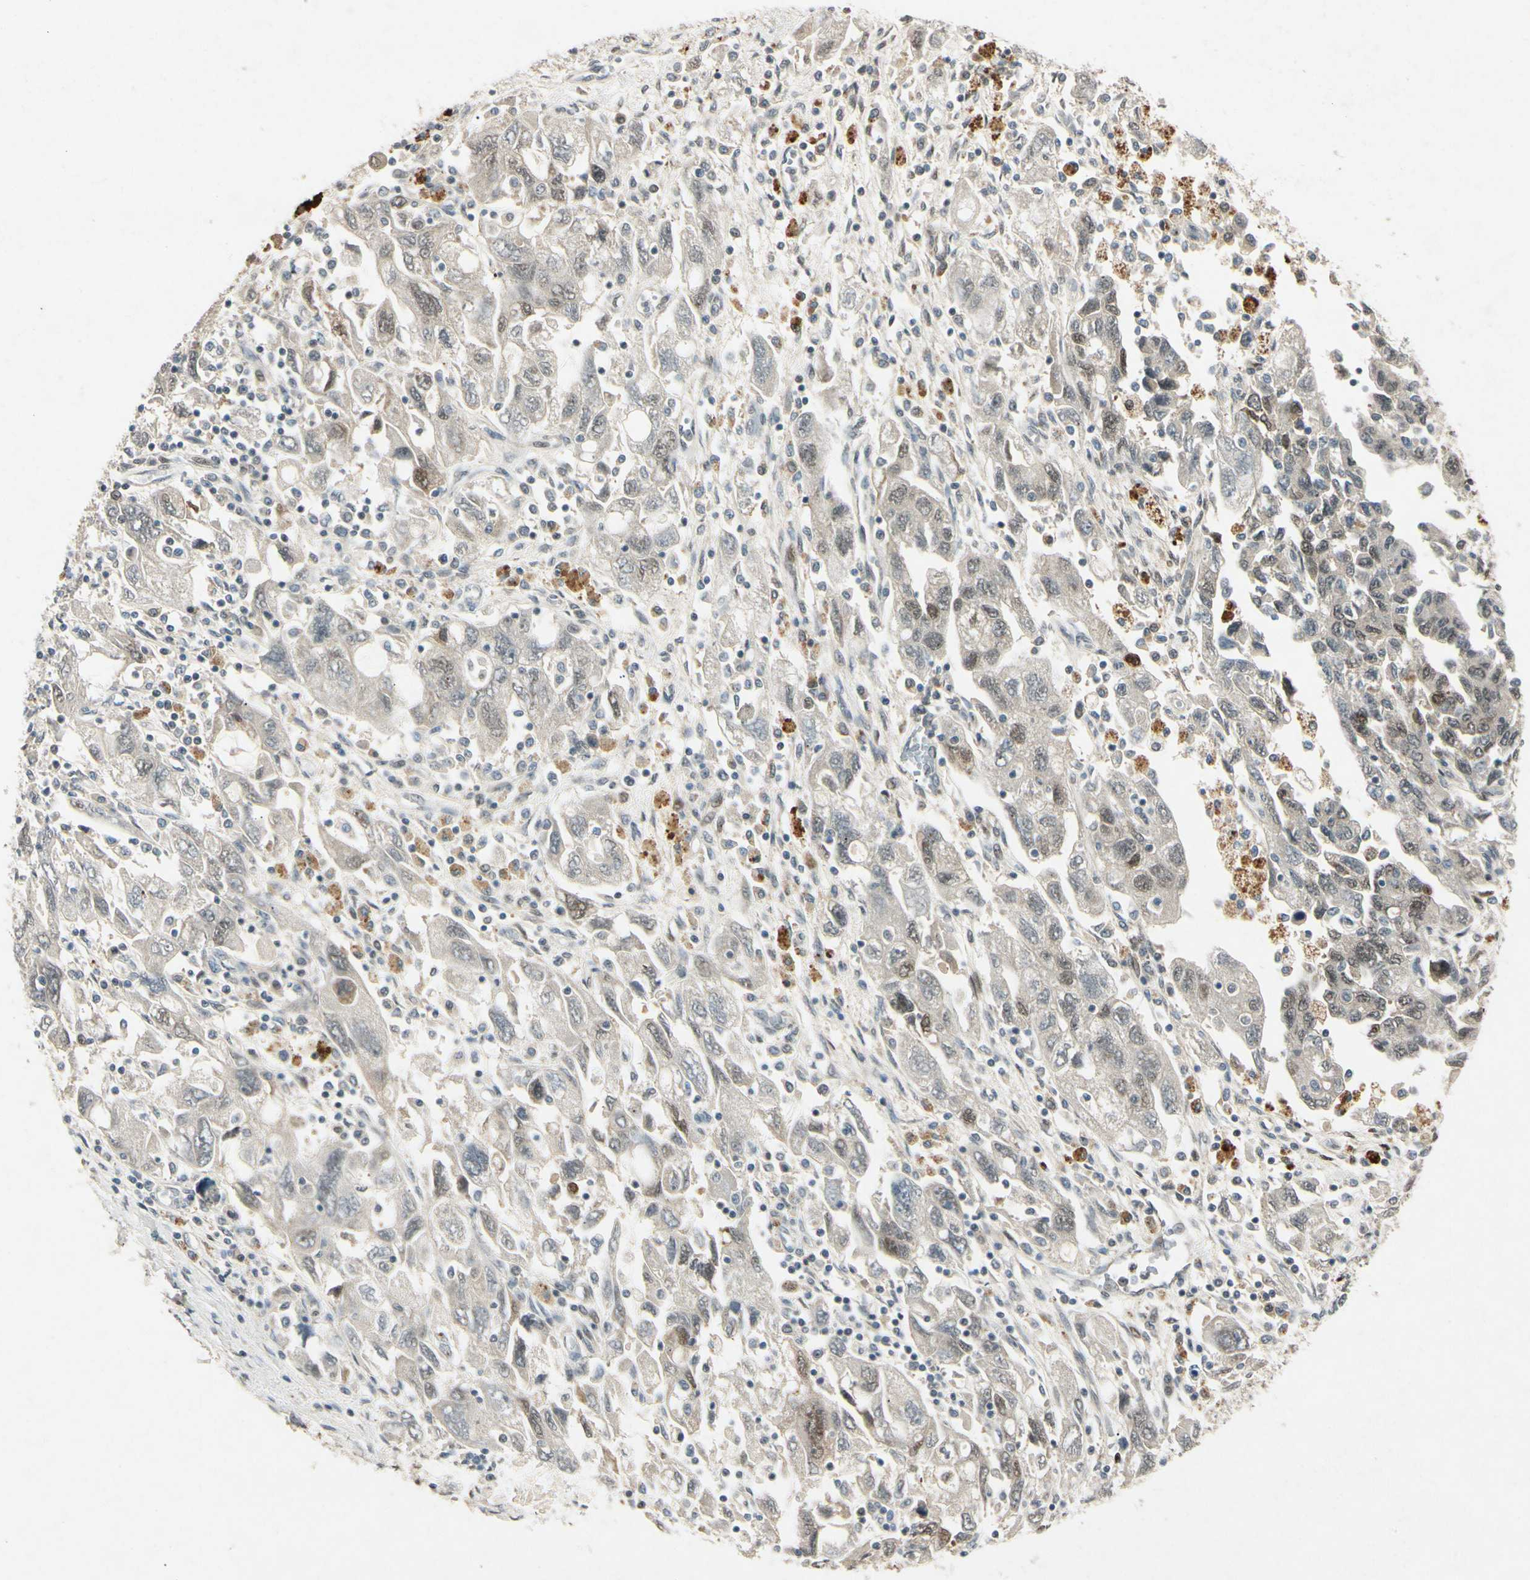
{"staining": {"intensity": "moderate", "quantity": "25%-75%", "location": "cytoplasmic/membranous,nuclear"}, "tissue": "ovarian cancer", "cell_type": "Tumor cells", "image_type": "cancer", "snomed": [{"axis": "morphology", "description": "Carcinoma, NOS"}, {"axis": "morphology", "description": "Cystadenocarcinoma, serous, NOS"}, {"axis": "topography", "description": "Ovary"}], "caption": "IHC (DAB) staining of human ovarian cancer demonstrates moderate cytoplasmic/membranous and nuclear protein staining in about 25%-75% of tumor cells.", "gene": "HSPA1B", "patient": {"sex": "female", "age": 69}}